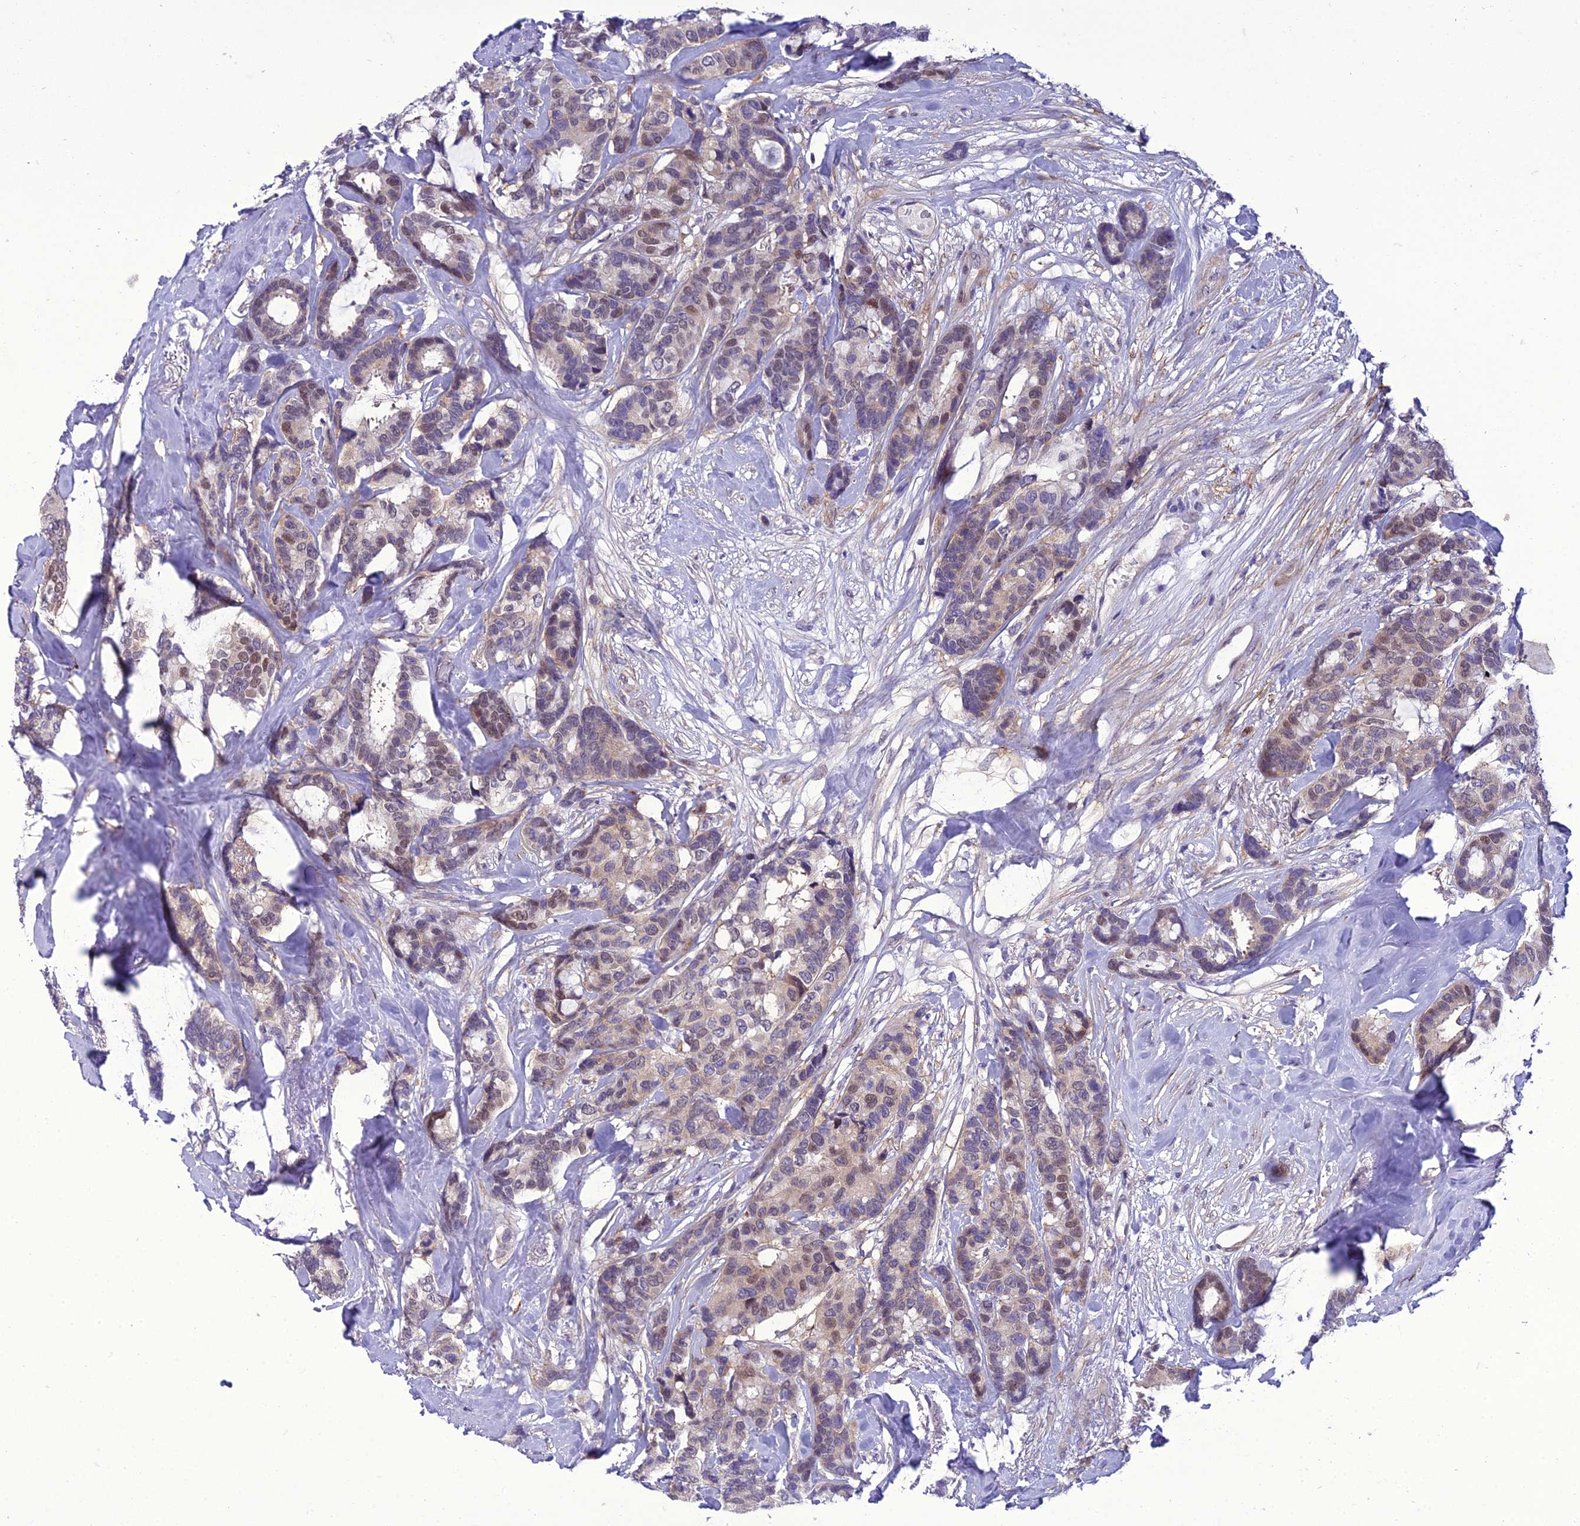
{"staining": {"intensity": "weak", "quantity": ">75%", "location": "cytoplasmic/membranous,nuclear"}, "tissue": "breast cancer", "cell_type": "Tumor cells", "image_type": "cancer", "snomed": [{"axis": "morphology", "description": "Duct carcinoma"}, {"axis": "topography", "description": "Breast"}], "caption": "Protein analysis of breast cancer (infiltrating ductal carcinoma) tissue reveals weak cytoplasmic/membranous and nuclear staining in about >75% of tumor cells.", "gene": "GAB4", "patient": {"sex": "female", "age": 87}}